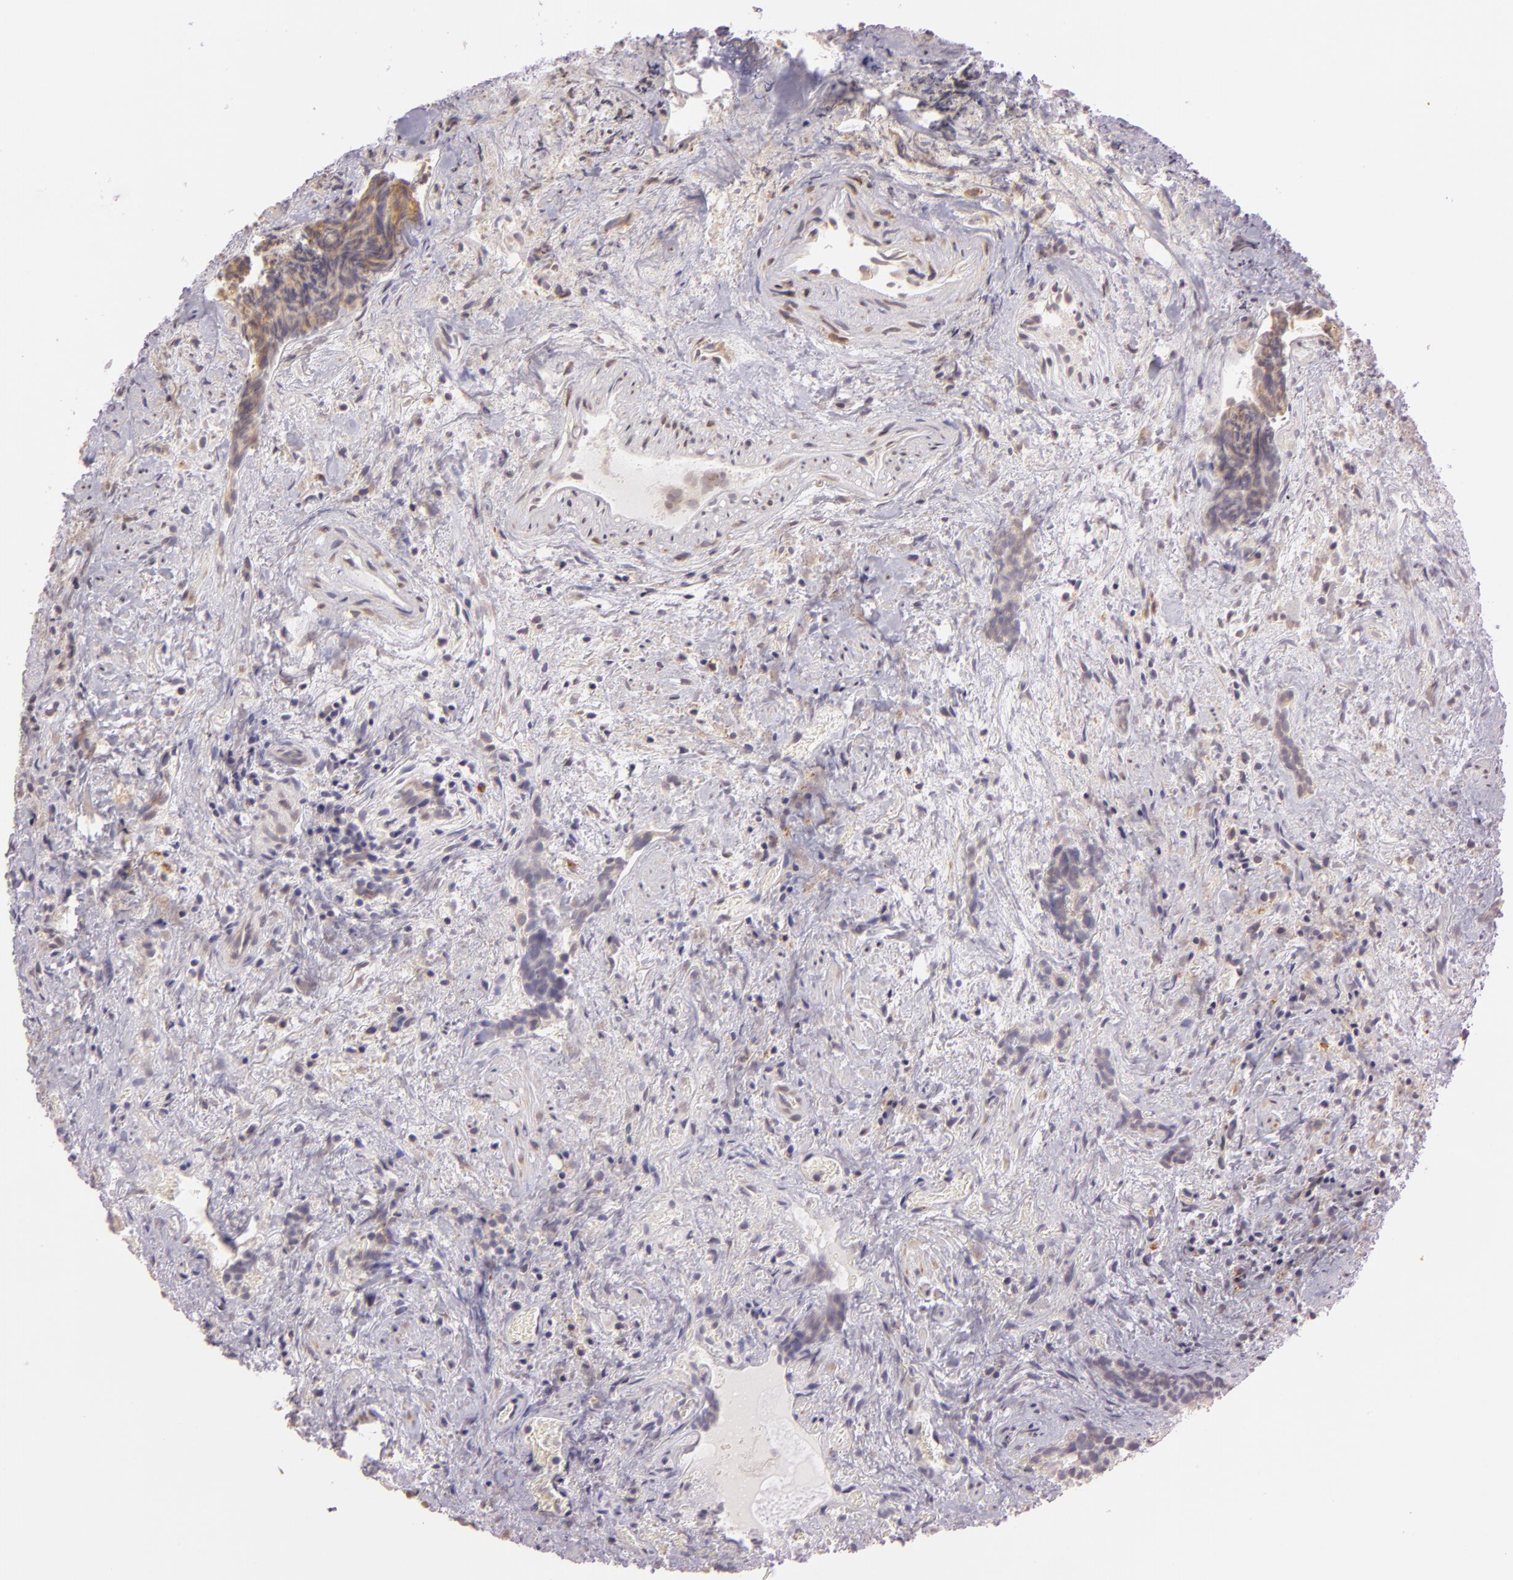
{"staining": {"intensity": "negative", "quantity": "none", "location": "none"}, "tissue": "urothelial cancer", "cell_type": "Tumor cells", "image_type": "cancer", "snomed": [{"axis": "morphology", "description": "Urothelial carcinoma, High grade"}, {"axis": "topography", "description": "Urinary bladder"}], "caption": "A high-resolution micrograph shows immunohistochemistry staining of urothelial cancer, which demonstrates no significant staining in tumor cells. (Stains: DAB (3,3'-diaminobenzidine) IHC with hematoxylin counter stain, Microscopy: brightfield microscopy at high magnification).", "gene": "LGMN", "patient": {"sex": "female", "age": 78}}